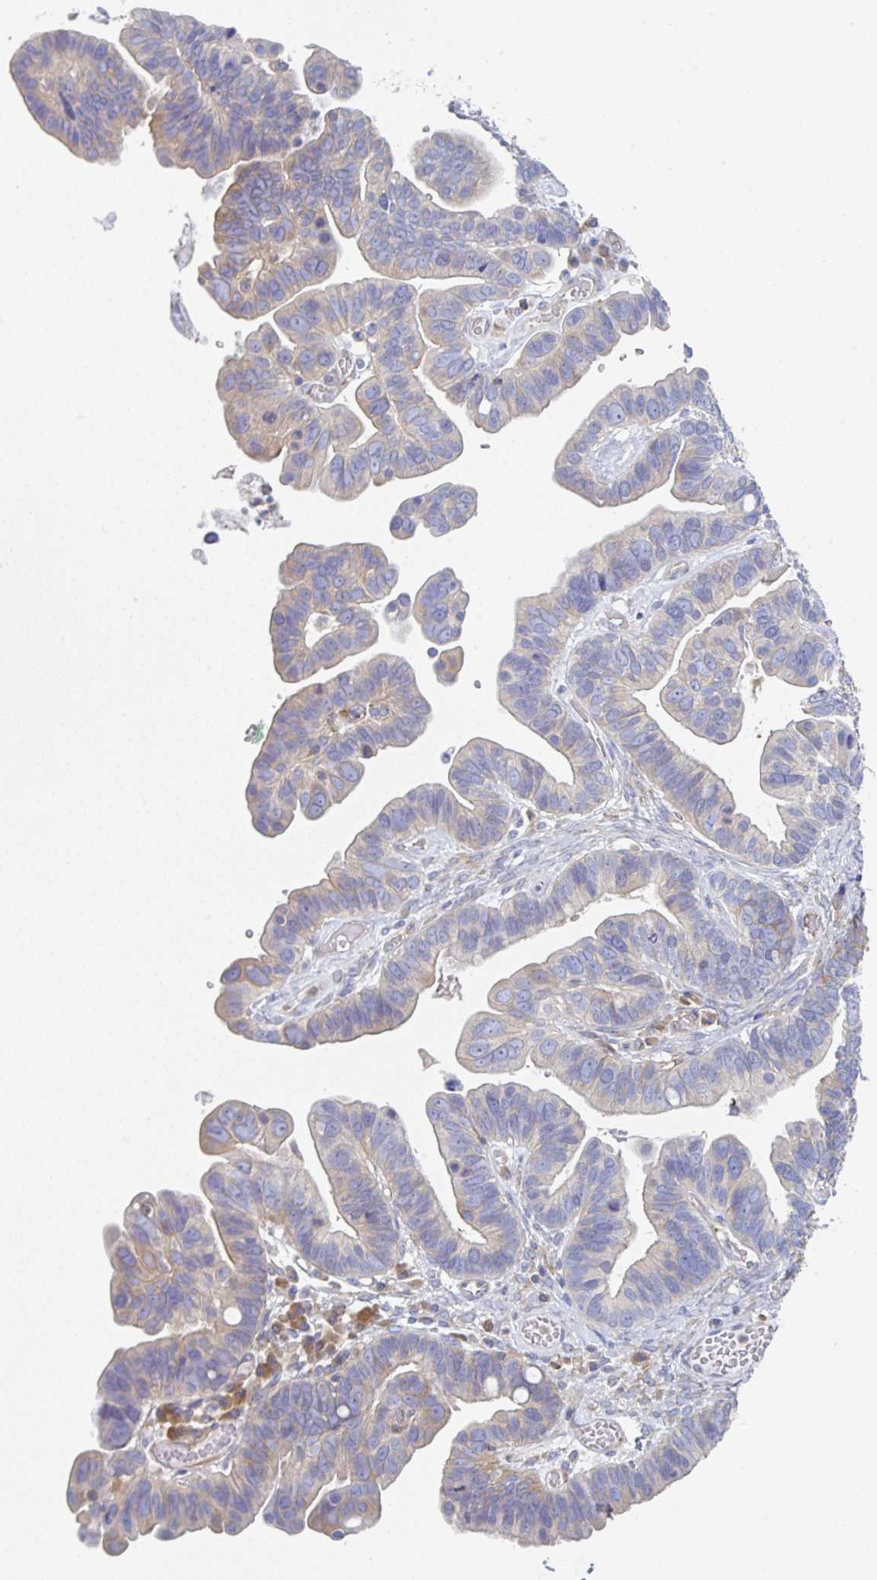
{"staining": {"intensity": "weak", "quantity": "<25%", "location": "cytoplasmic/membranous"}, "tissue": "ovarian cancer", "cell_type": "Tumor cells", "image_type": "cancer", "snomed": [{"axis": "morphology", "description": "Cystadenocarcinoma, serous, NOS"}, {"axis": "topography", "description": "Ovary"}], "caption": "An image of human ovarian cancer is negative for staining in tumor cells. Nuclei are stained in blue.", "gene": "AMPD2", "patient": {"sex": "female", "age": 56}}